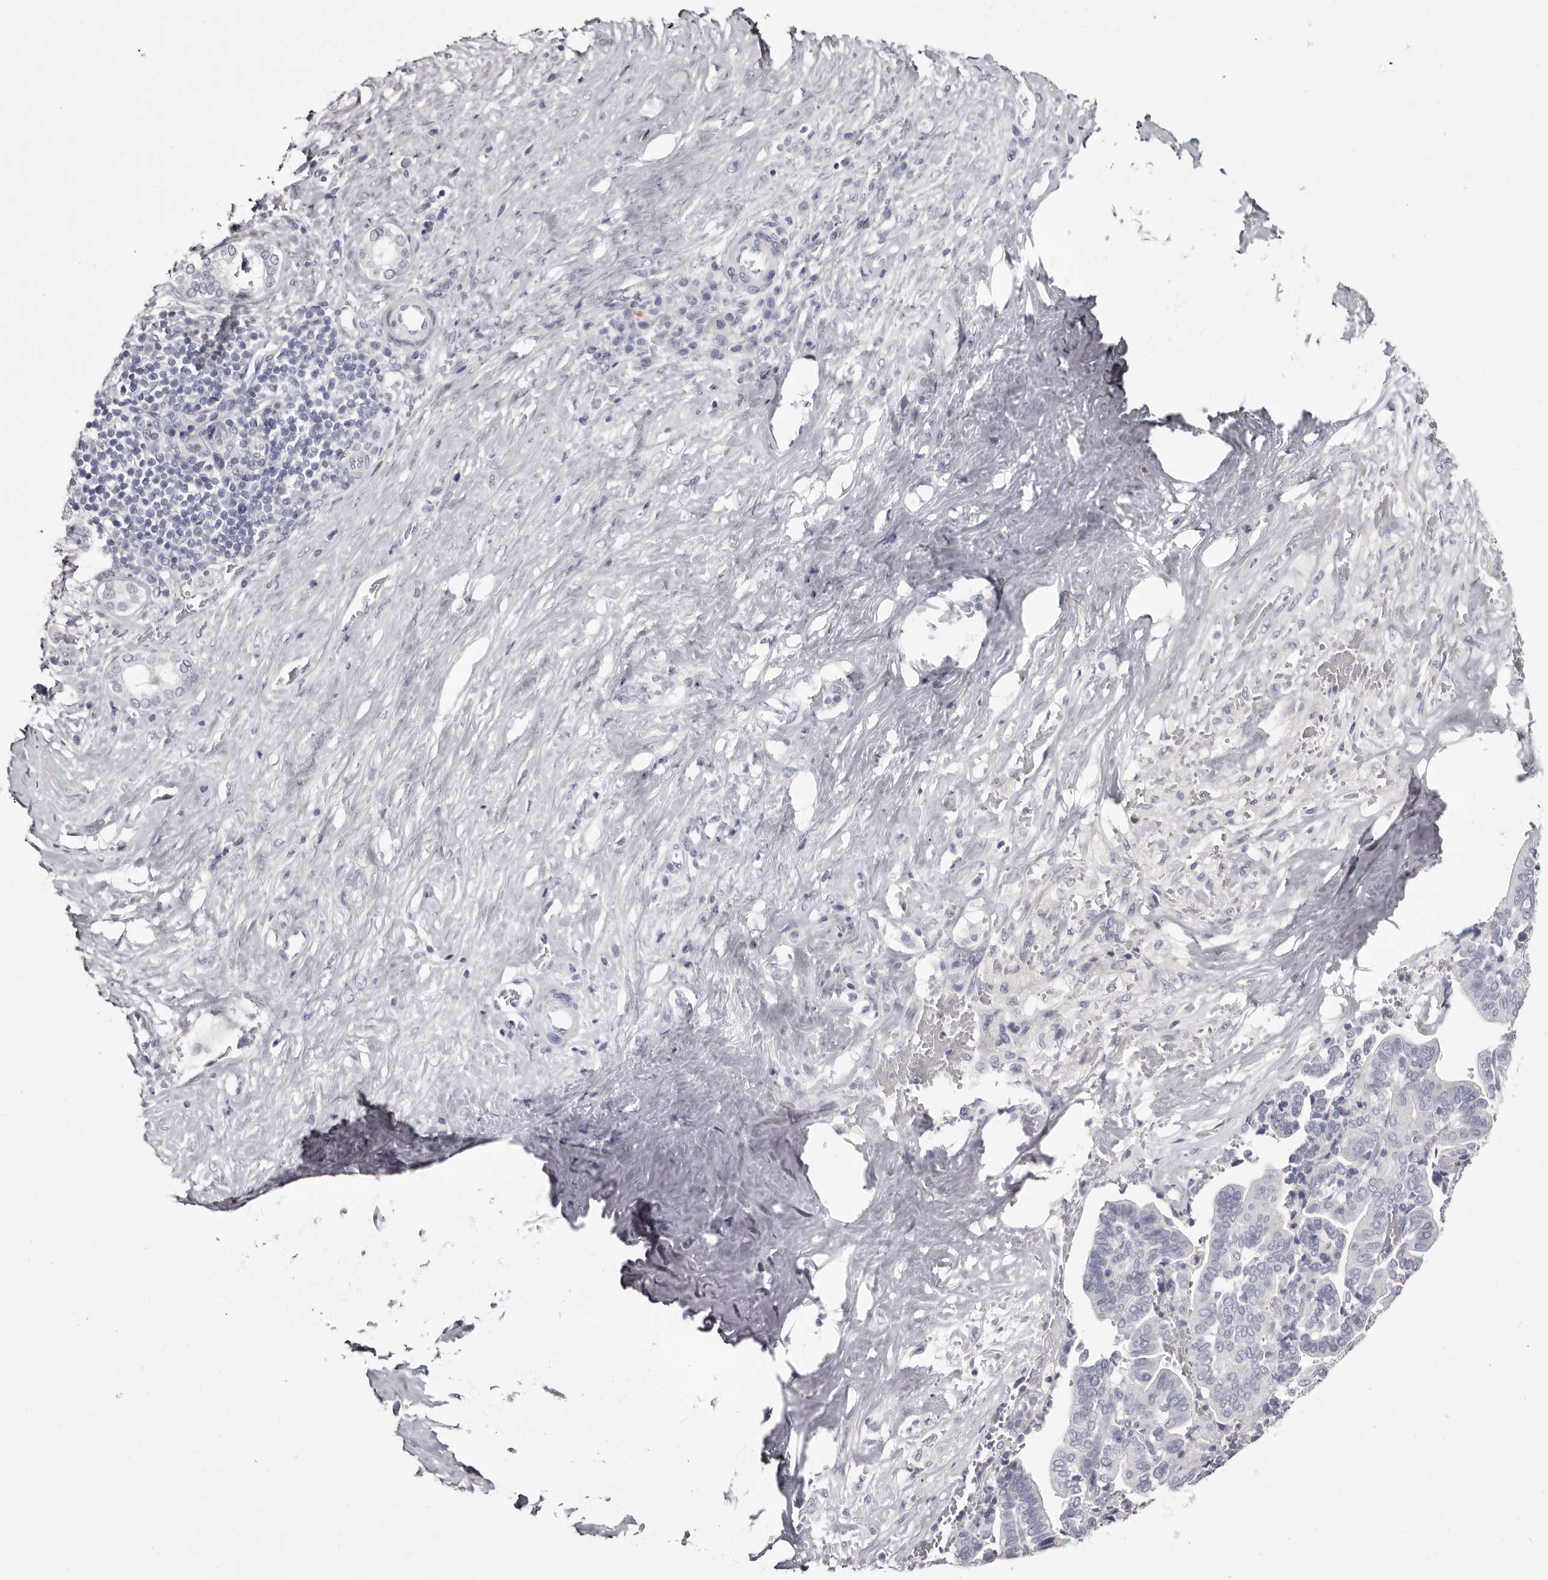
{"staining": {"intensity": "negative", "quantity": "none", "location": "none"}, "tissue": "liver cancer", "cell_type": "Tumor cells", "image_type": "cancer", "snomed": [{"axis": "morphology", "description": "Cholangiocarcinoma"}, {"axis": "topography", "description": "Liver"}], "caption": "An IHC image of liver cholangiocarcinoma is shown. There is no staining in tumor cells of liver cholangiocarcinoma.", "gene": "CA6", "patient": {"sex": "female", "age": 75}}